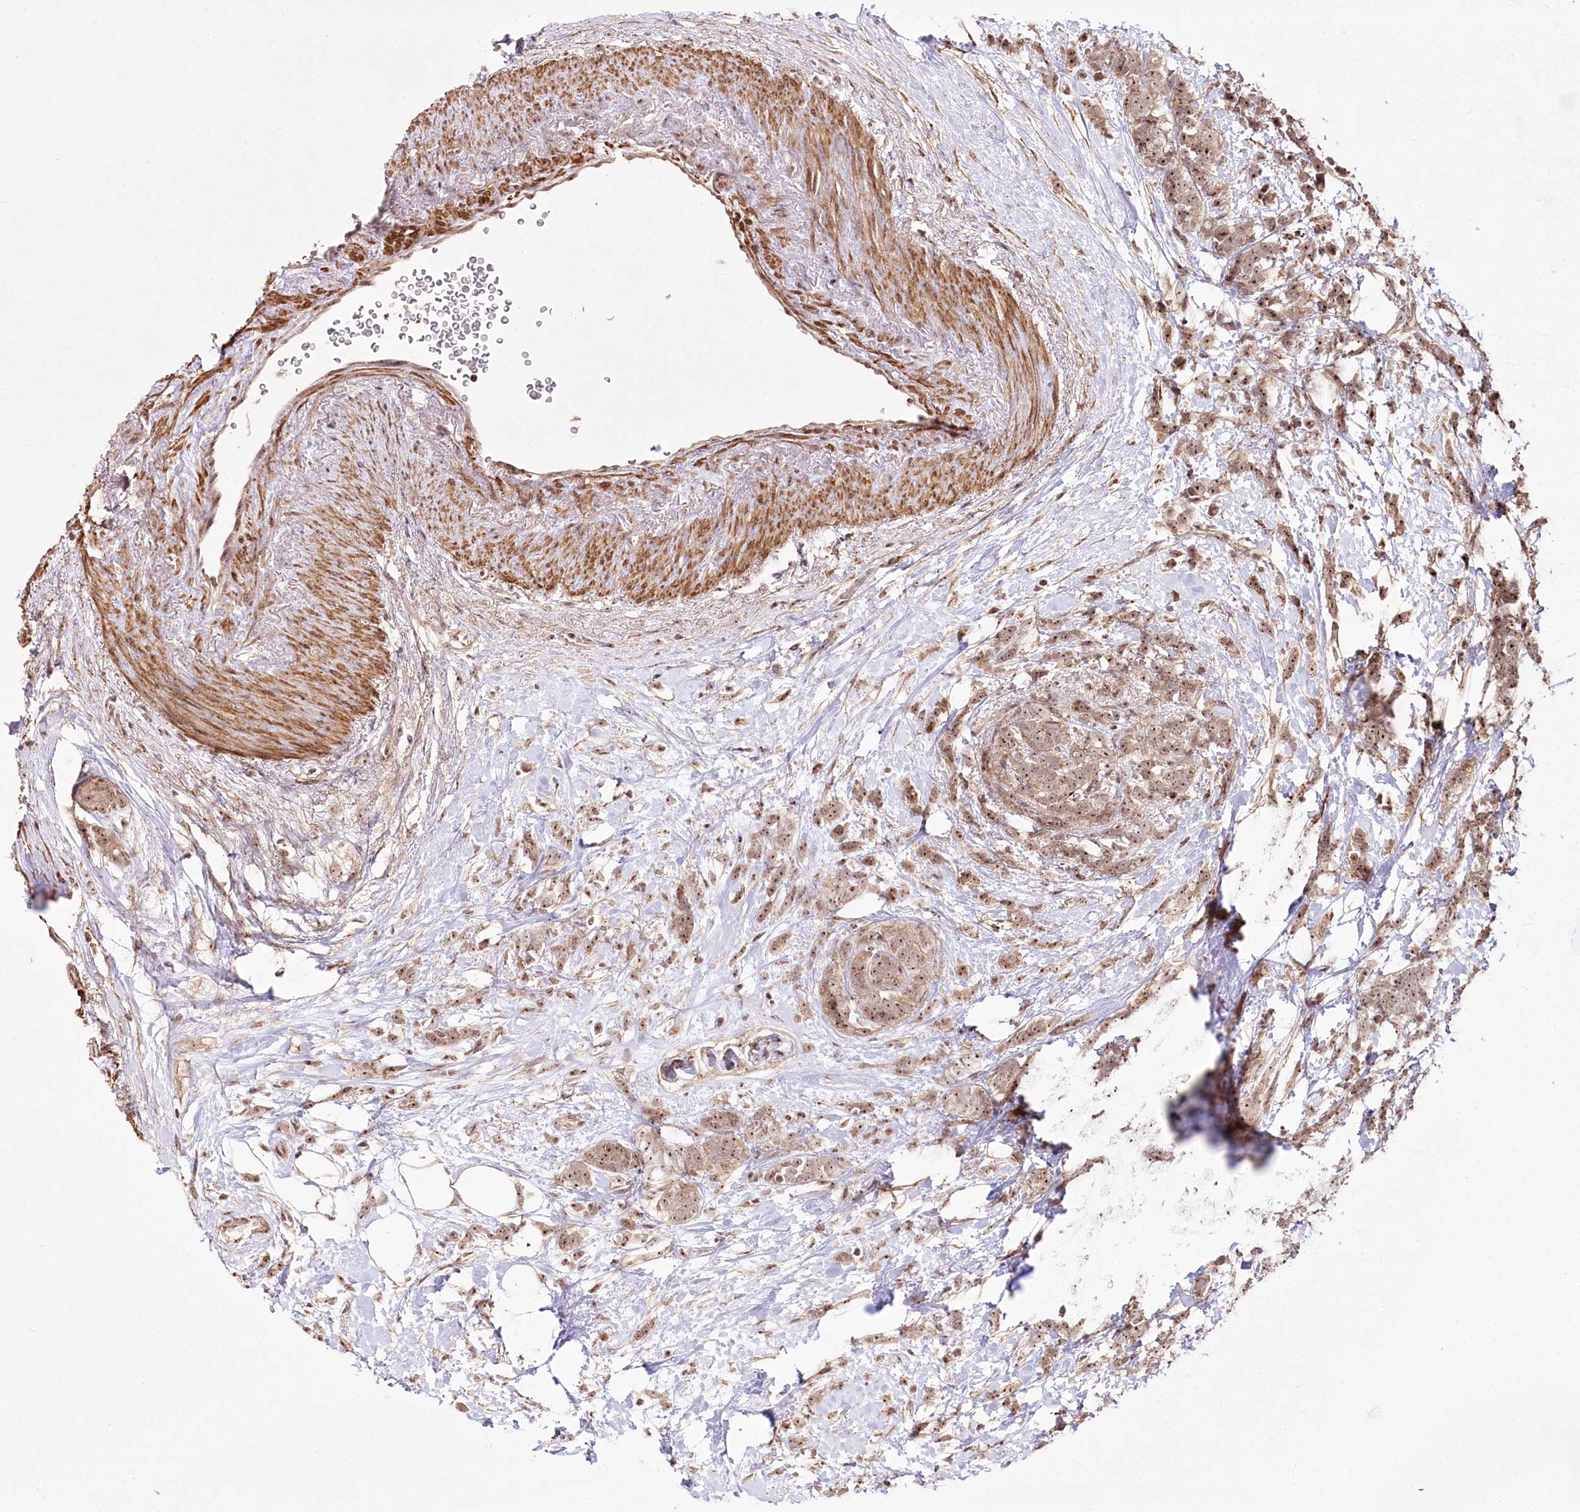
{"staining": {"intensity": "weak", "quantity": ">75%", "location": "cytoplasmic/membranous,nuclear"}, "tissue": "breast cancer", "cell_type": "Tumor cells", "image_type": "cancer", "snomed": [{"axis": "morphology", "description": "Lobular carcinoma"}, {"axis": "topography", "description": "Breast"}], "caption": "Brown immunohistochemical staining in breast cancer (lobular carcinoma) displays weak cytoplasmic/membranous and nuclear staining in about >75% of tumor cells.", "gene": "CCDC59", "patient": {"sex": "female", "age": 58}}